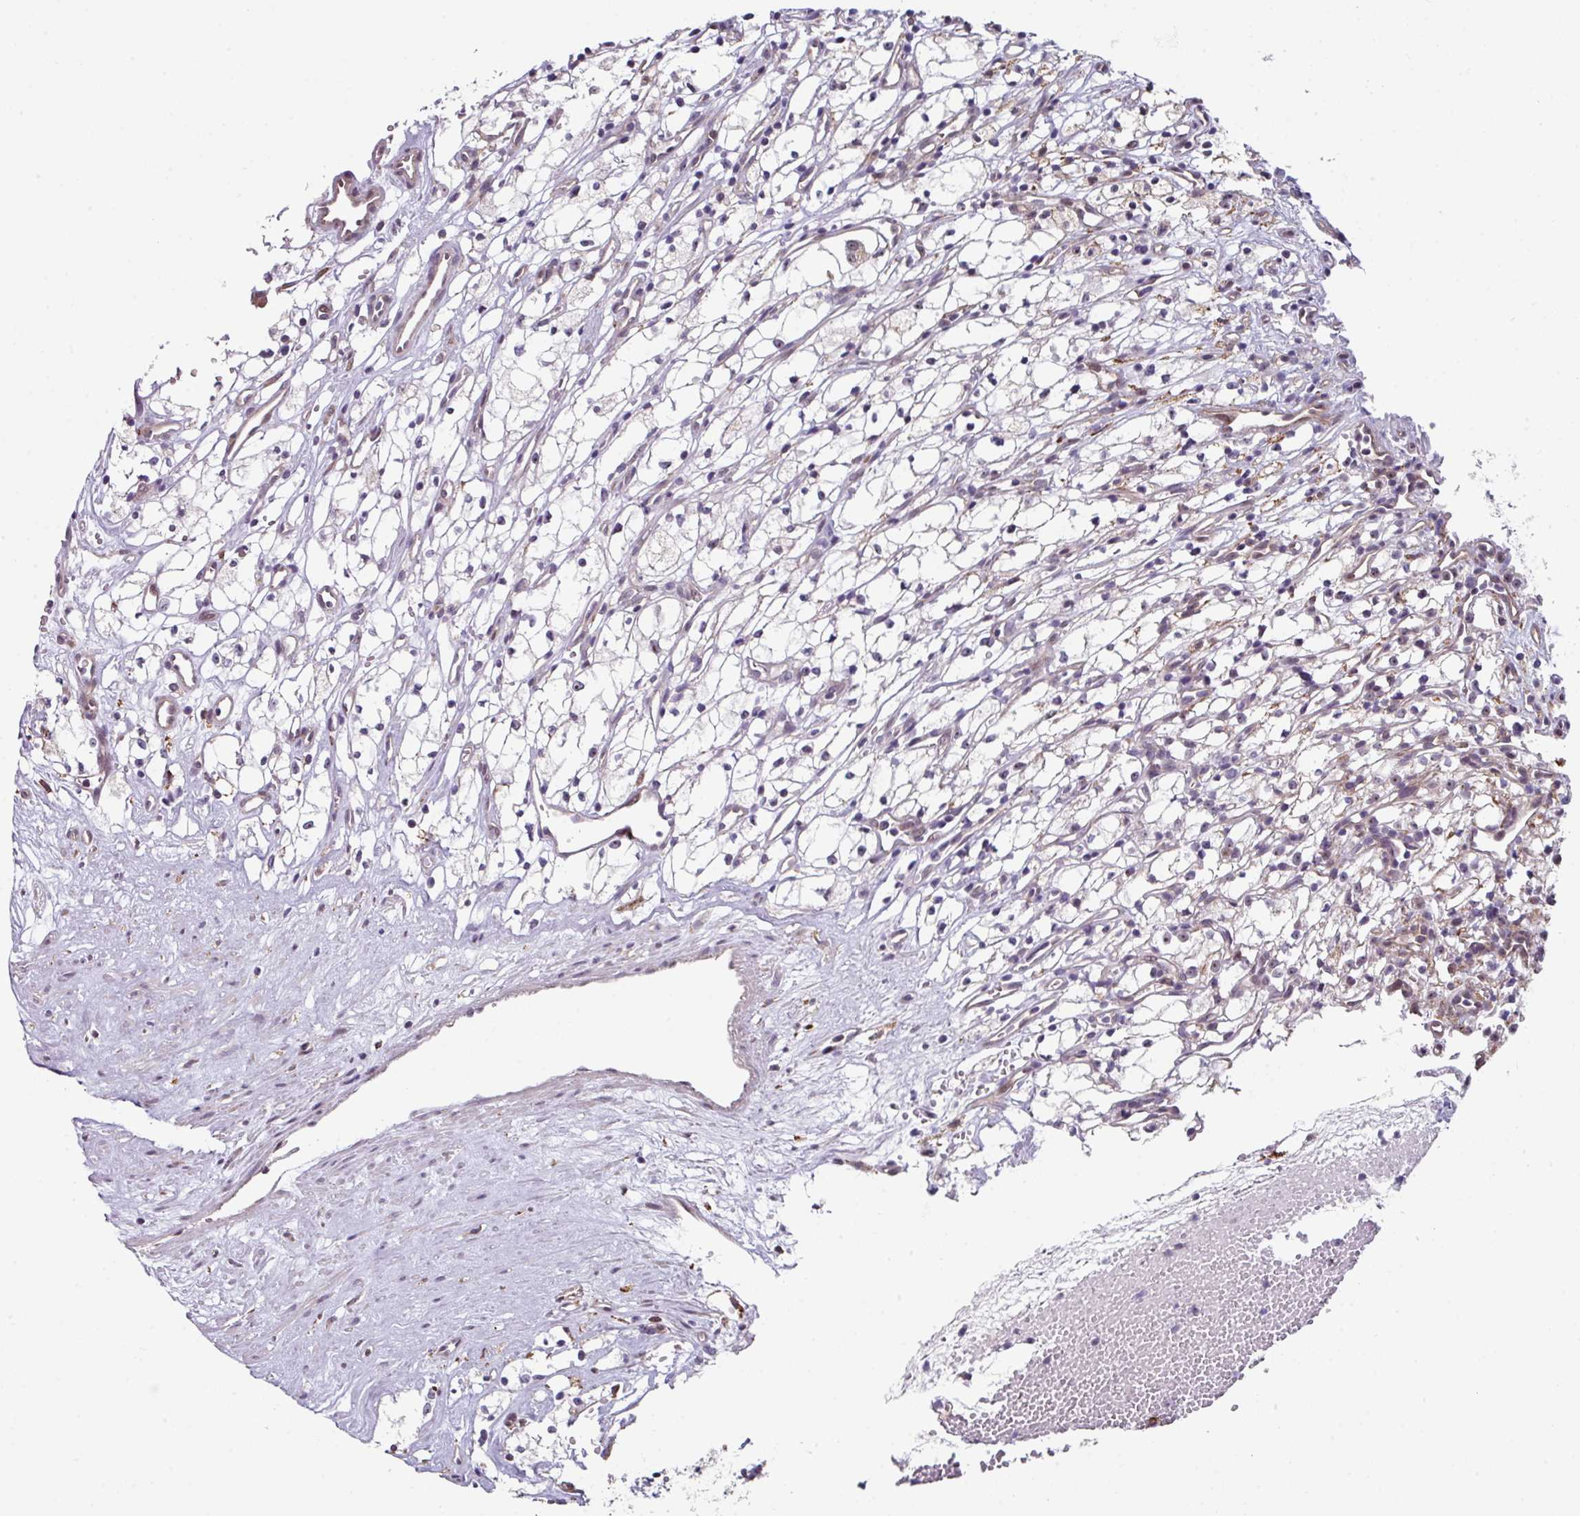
{"staining": {"intensity": "negative", "quantity": "none", "location": "none"}, "tissue": "renal cancer", "cell_type": "Tumor cells", "image_type": "cancer", "snomed": [{"axis": "morphology", "description": "Adenocarcinoma, NOS"}, {"axis": "topography", "description": "Kidney"}], "caption": "This is a micrograph of immunohistochemistry (IHC) staining of renal adenocarcinoma, which shows no expression in tumor cells.", "gene": "BMS1", "patient": {"sex": "male", "age": 59}}